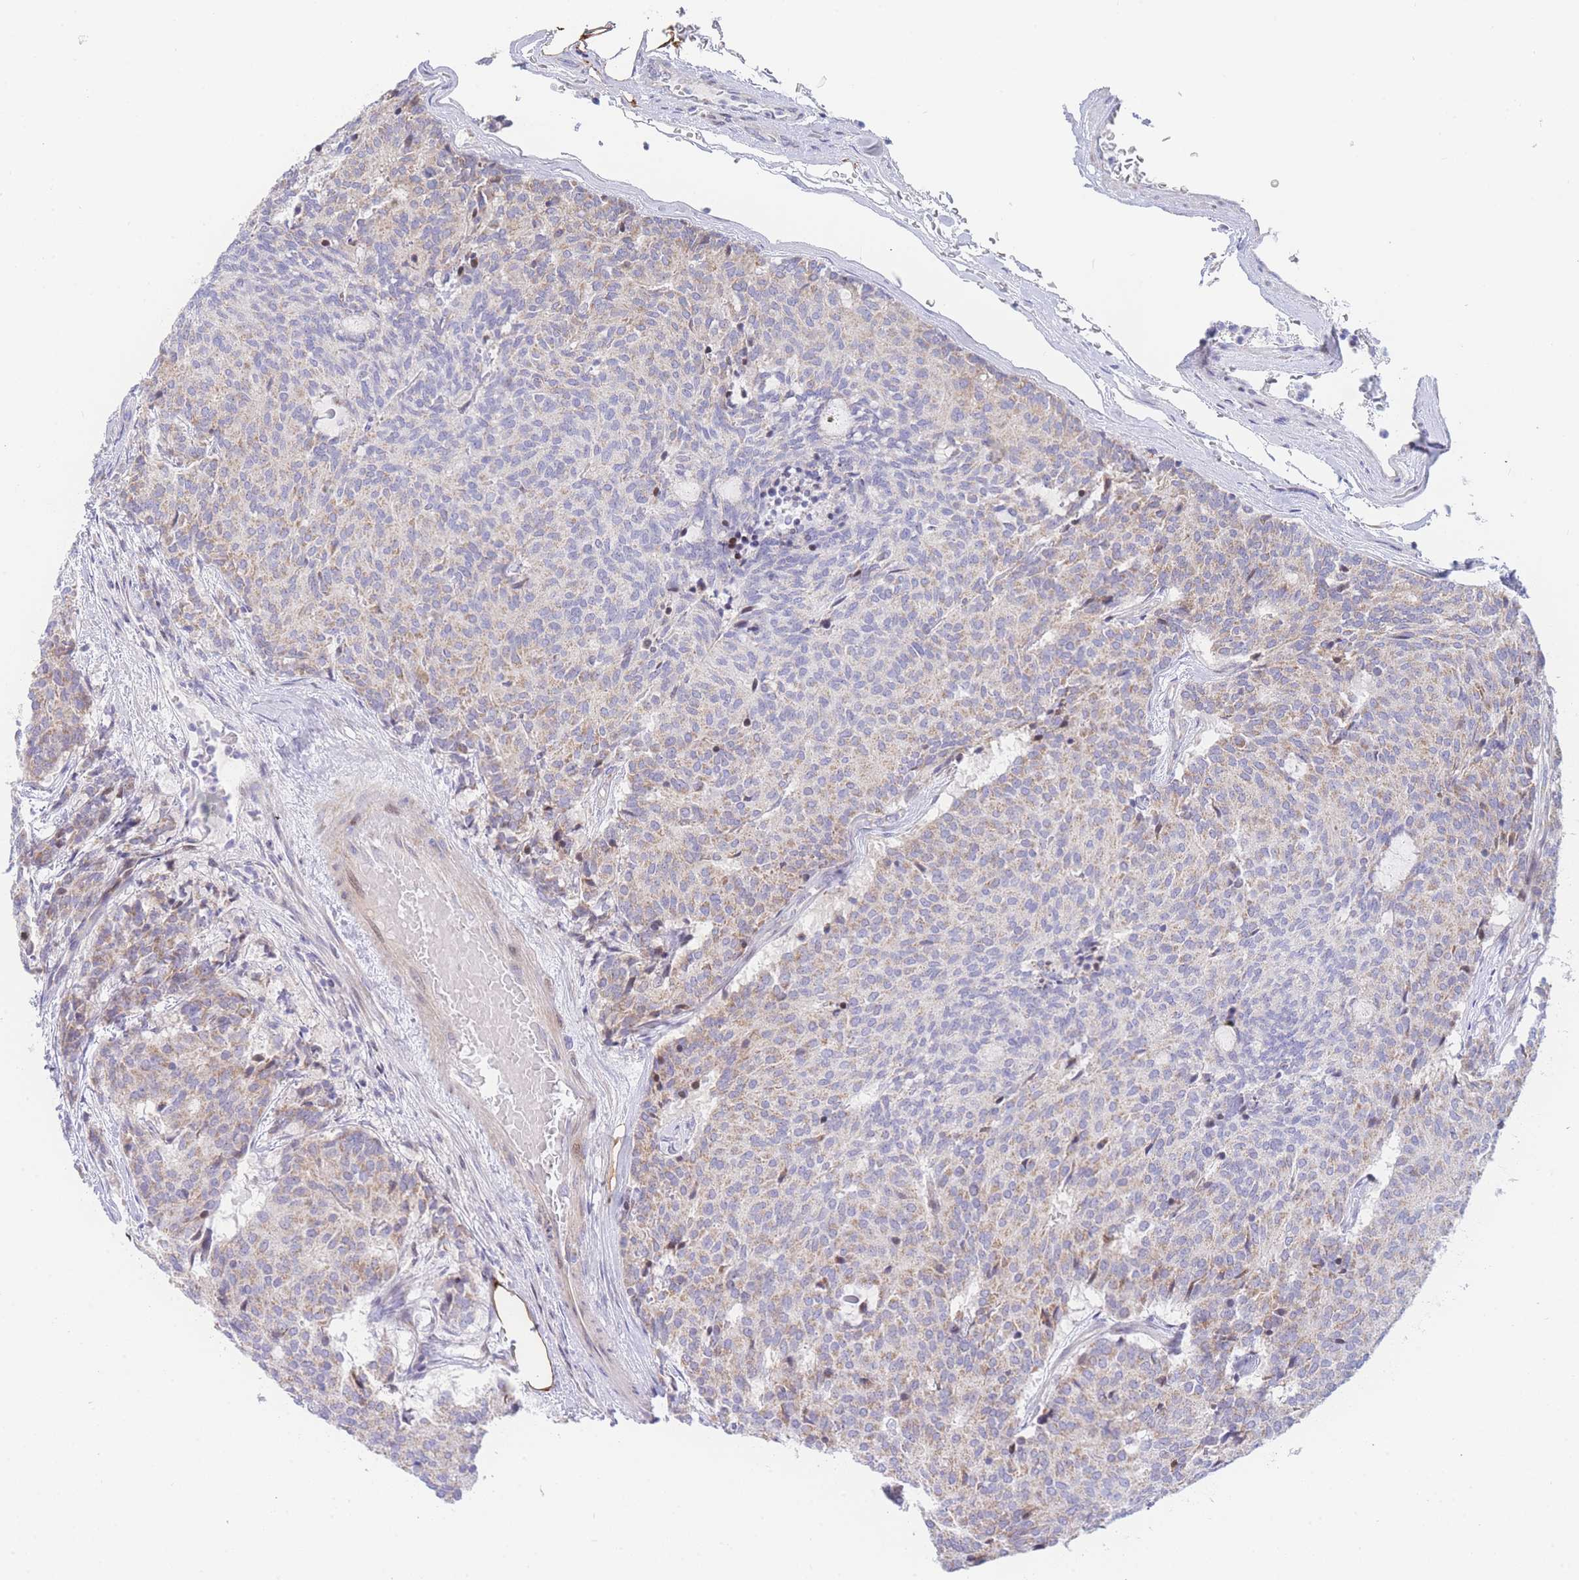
{"staining": {"intensity": "weak", "quantity": "25%-75%", "location": "cytoplasmic/membranous"}, "tissue": "carcinoid", "cell_type": "Tumor cells", "image_type": "cancer", "snomed": [{"axis": "morphology", "description": "Carcinoid, malignant, NOS"}, {"axis": "topography", "description": "Pancreas"}], "caption": "Immunohistochemistry of human carcinoid (malignant) reveals low levels of weak cytoplasmic/membranous positivity in approximately 25%-75% of tumor cells. (DAB IHC, brown staining for protein, blue staining for nuclei).", "gene": "GPAM", "patient": {"sex": "female", "age": 54}}